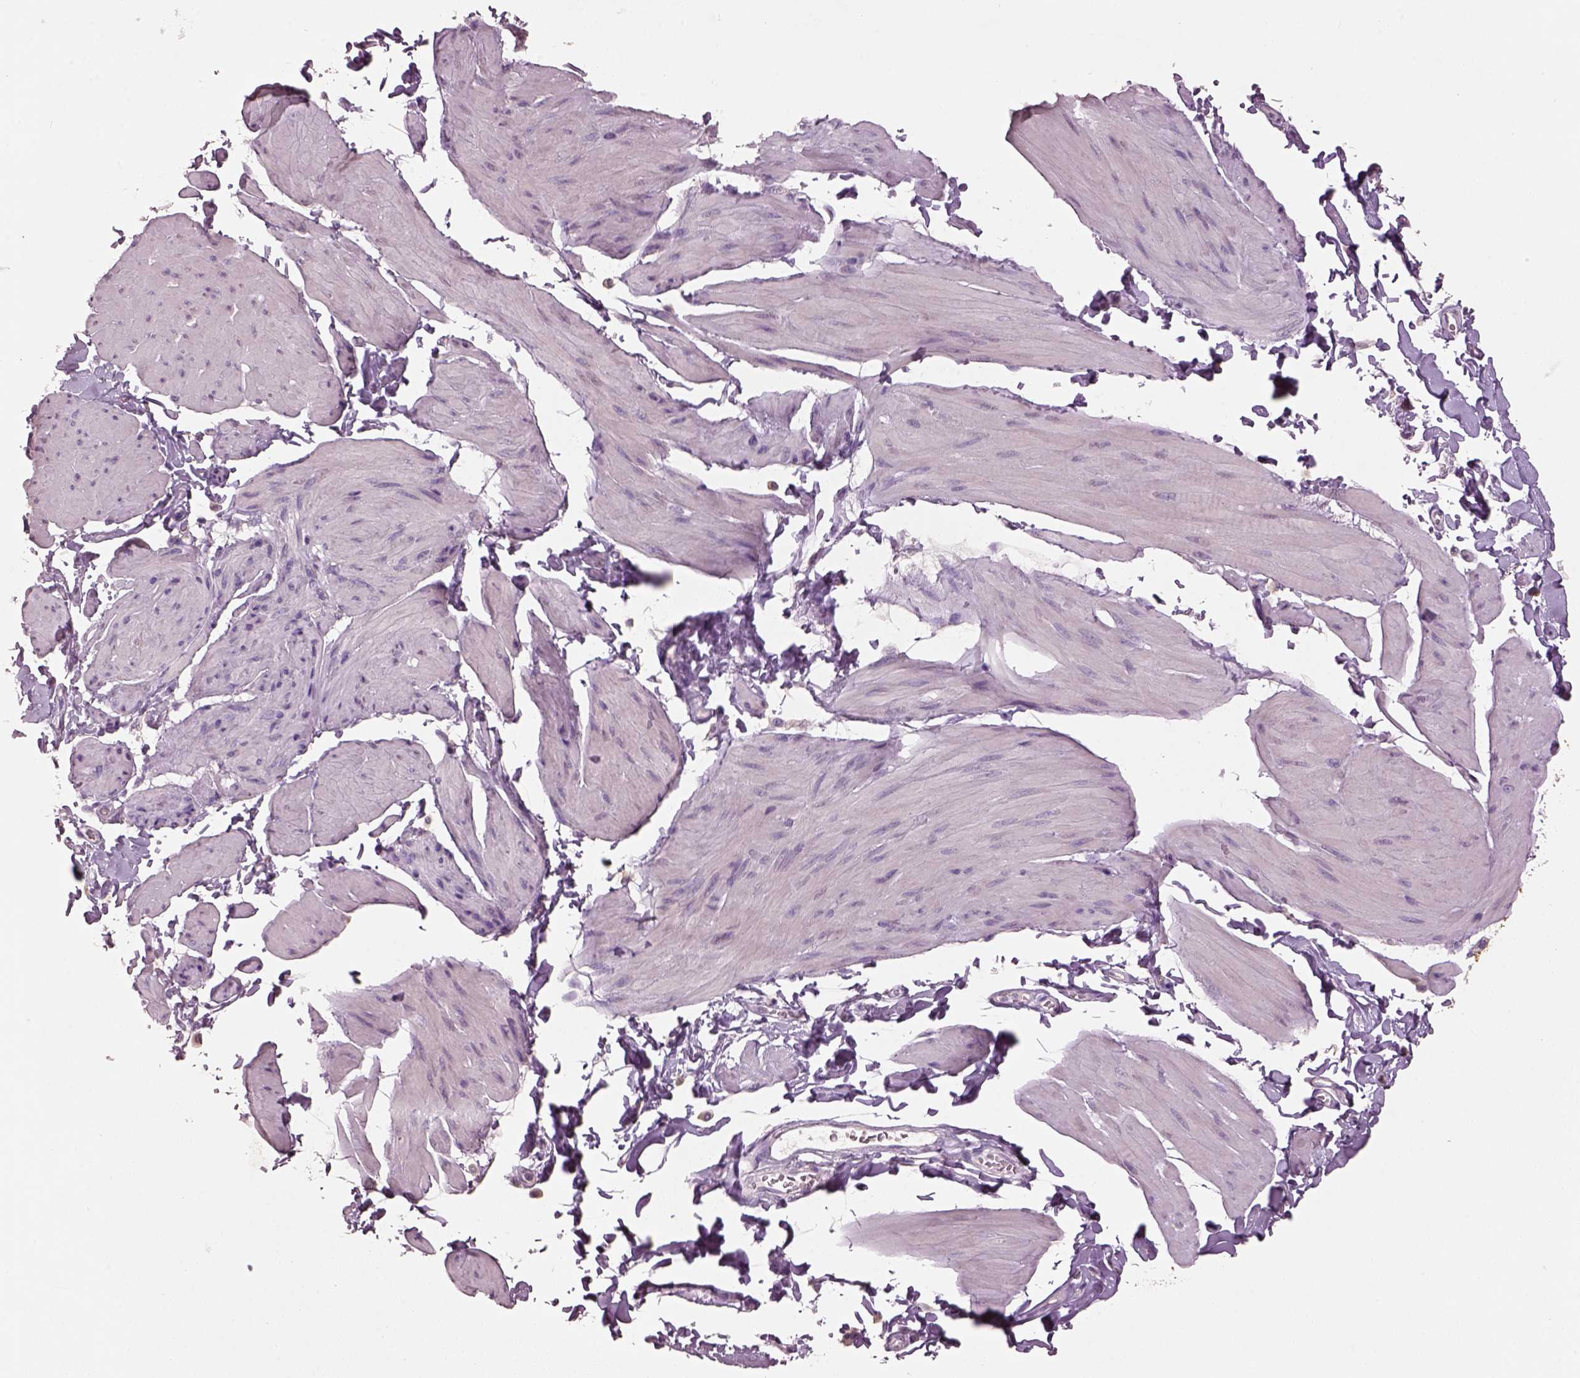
{"staining": {"intensity": "negative", "quantity": "none", "location": "none"}, "tissue": "smooth muscle", "cell_type": "Smooth muscle cells", "image_type": "normal", "snomed": [{"axis": "morphology", "description": "Normal tissue, NOS"}, {"axis": "topography", "description": "Adipose tissue"}, {"axis": "topography", "description": "Smooth muscle"}, {"axis": "topography", "description": "Peripheral nerve tissue"}], "caption": "The immunohistochemistry photomicrograph has no significant staining in smooth muscle cells of smooth muscle. Brightfield microscopy of immunohistochemistry stained with DAB (brown) and hematoxylin (blue), captured at high magnification.", "gene": "KCNIP3", "patient": {"sex": "male", "age": 83}}